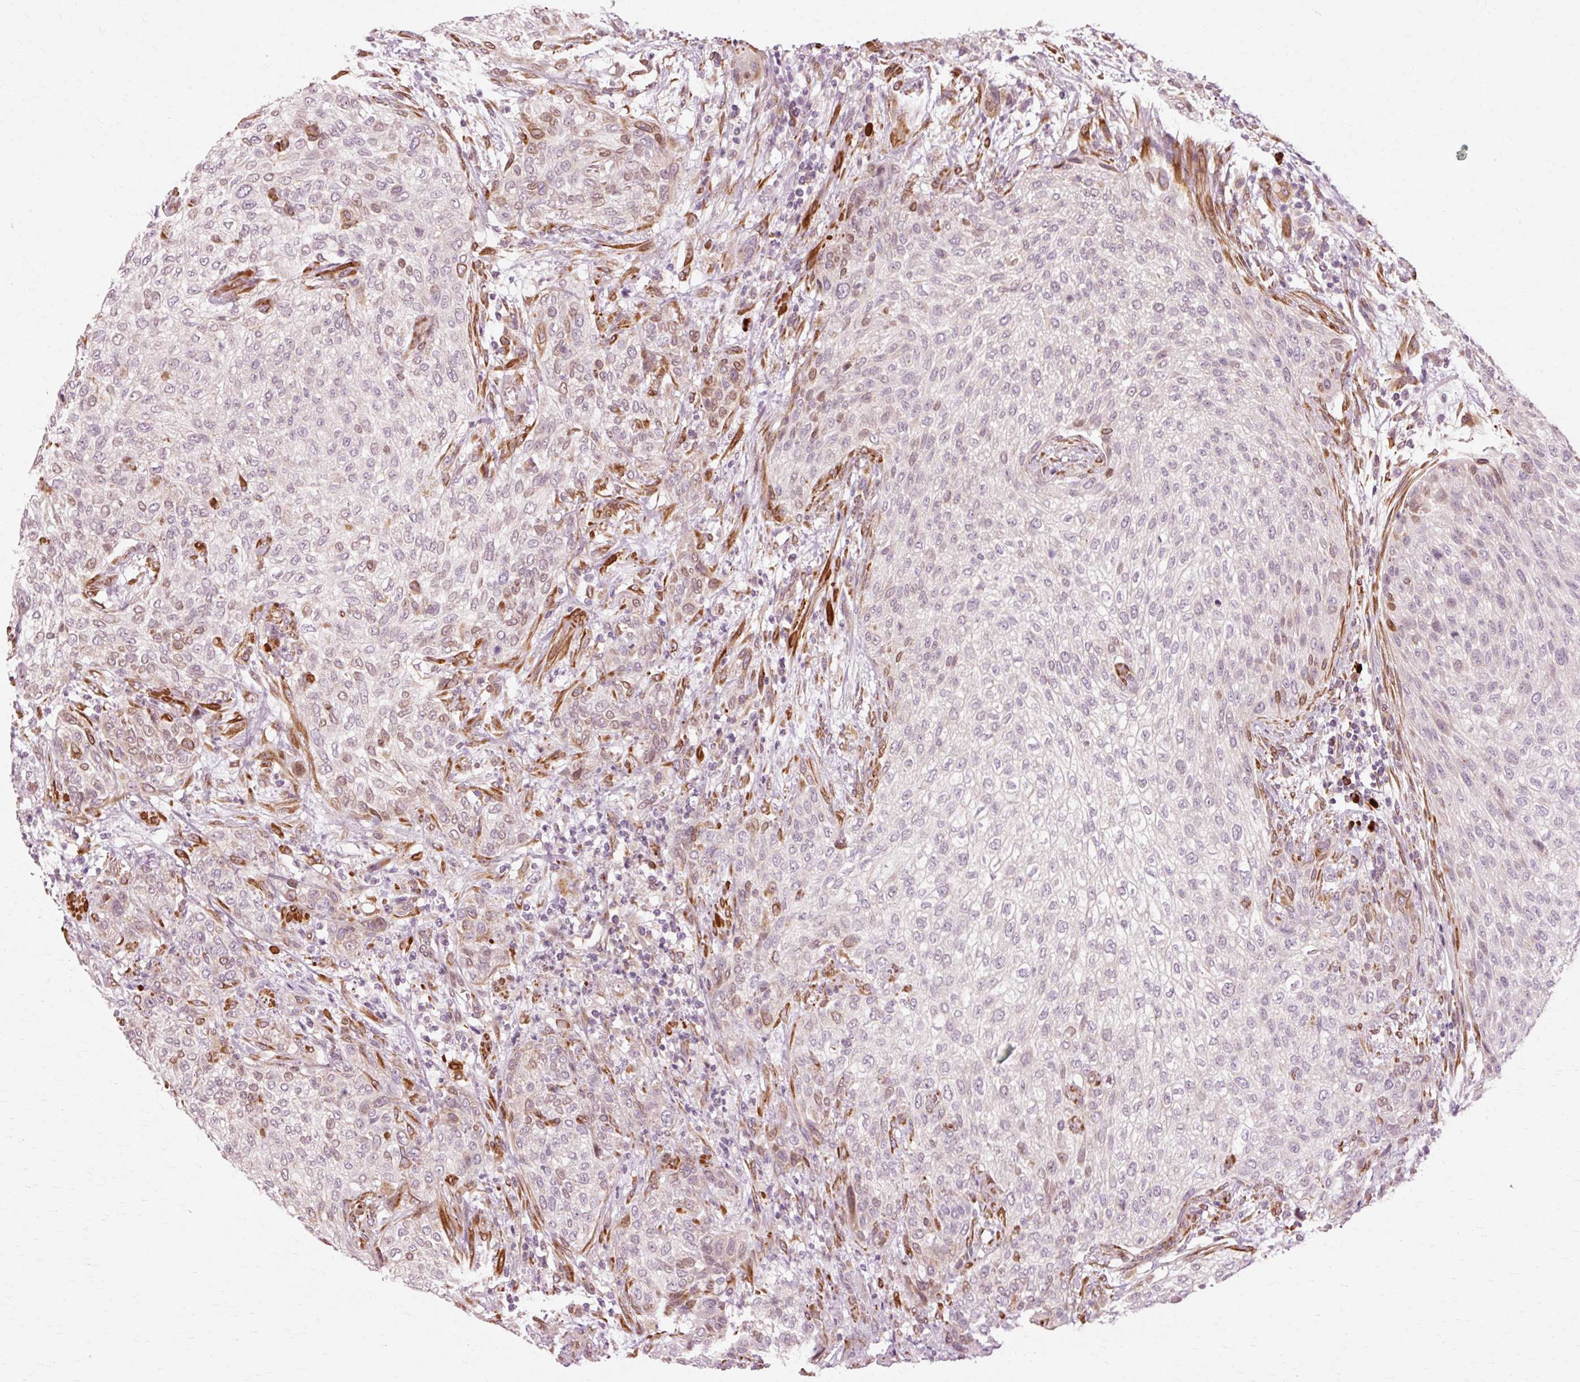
{"staining": {"intensity": "negative", "quantity": "none", "location": "none"}, "tissue": "urothelial cancer", "cell_type": "Tumor cells", "image_type": "cancer", "snomed": [{"axis": "morphology", "description": "Urothelial carcinoma, High grade"}, {"axis": "topography", "description": "Urinary bladder"}], "caption": "This histopathology image is of urothelial carcinoma (high-grade) stained with immunohistochemistry (IHC) to label a protein in brown with the nuclei are counter-stained blue. There is no expression in tumor cells. (DAB immunohistochemistry visualized using brightfield microscopy, high magnification).", "gene": "RGPD5", "patient": {"sex": "male", "age": 35}}